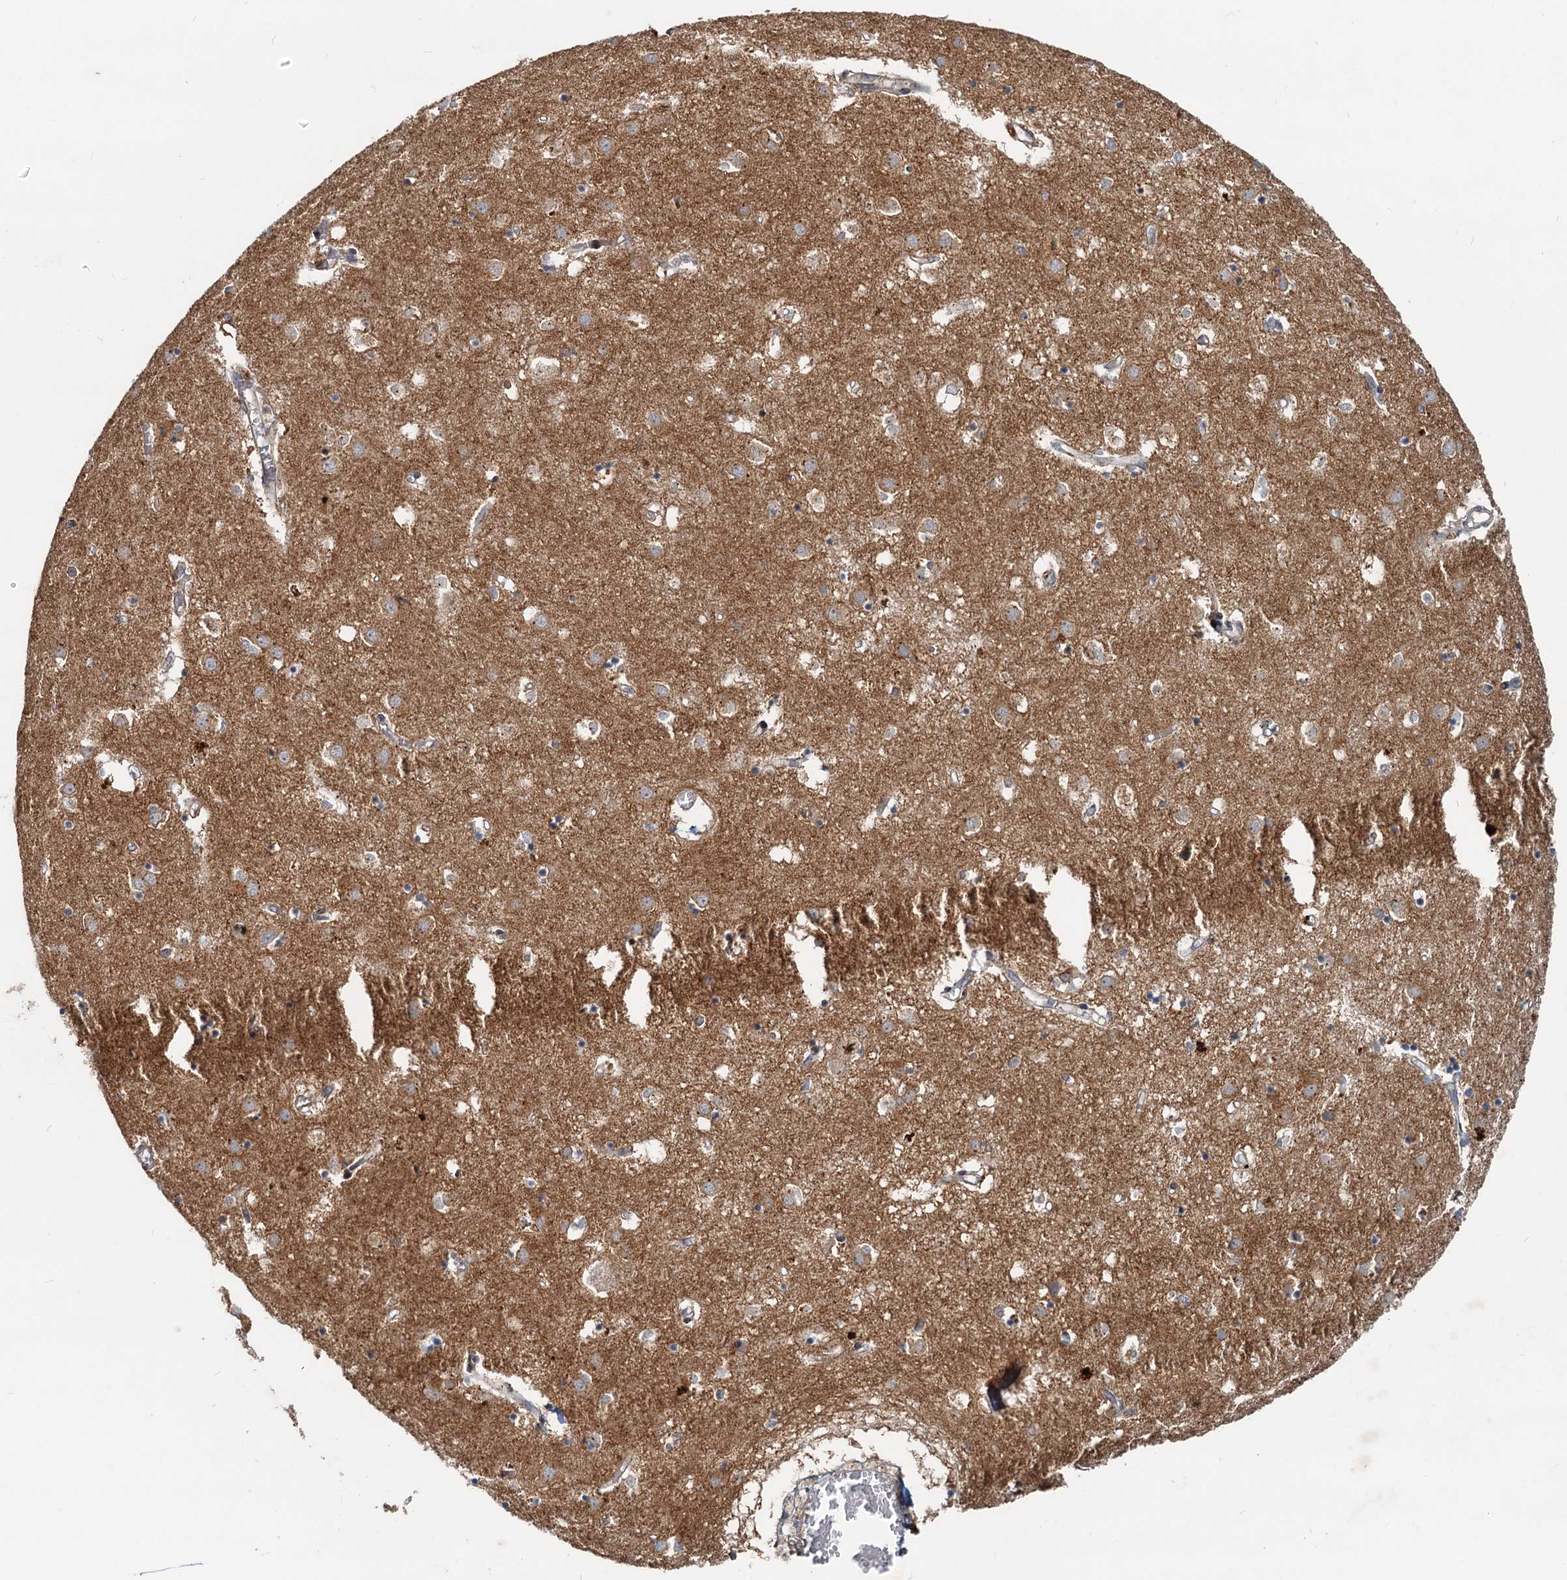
{"staining": {"intensity": "moderate", "quantity": "<25%", "location": "cytoplasmic/membranous"}, "tissue": "caudate", "cell_type": "Glial cells", "image_type": "normal", "snomed": [{"axis": "morphology", "description": "Normal tissue, NOS"}, {"axis": "topography", "description": "Lateral ventricle wall"}], "caption": "Normal caudate reveals moderate cytoplasmic/membranous staining in about <25% of glial cells (brown staining indicates protein expression, while blue staining denotes nuclei)..", "gene": "CEP68", "patient": {"sex": "male", "age": 70}}